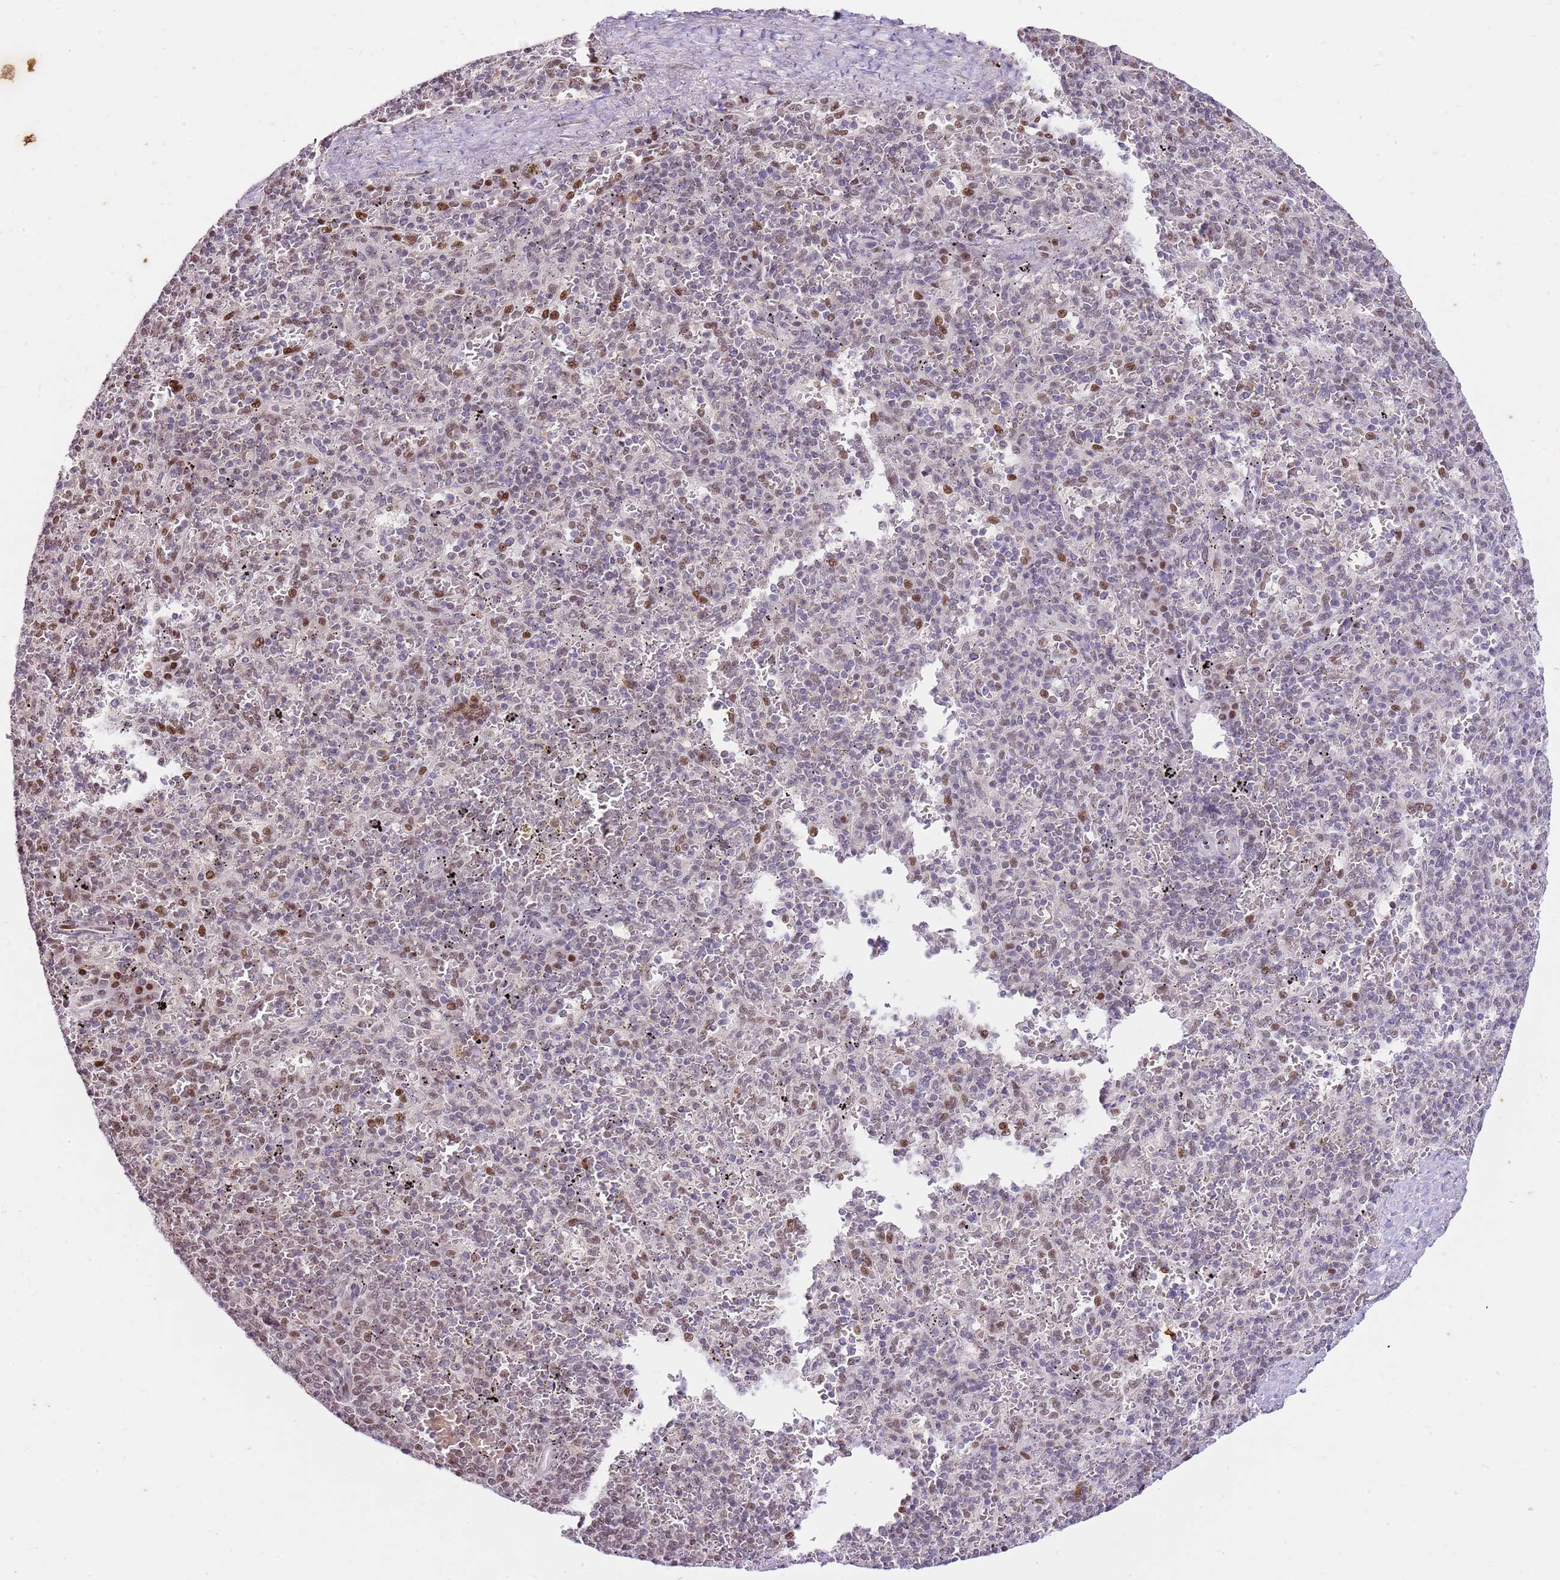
{"staining": {"intensity": "moderate", "quantity": "25%-75%", "location": "nuclear"}, "tissue": "spleen", "cell_type": "Cells in red pulp", "image_type": "normal", "snomed": [{"axis": "morphology", "description": "Normal tissue, NOS"}, {"axis": "topography", "description": "Spleen"}], "caption": "Approximately 25%-75% of cells in red pulp in normal spleen exhibit moderate nuclear protein positivity as visualized by brown immunohistochemical staining.", "gene": "RFK", "patient": {"sex": "male", "age": 82}}